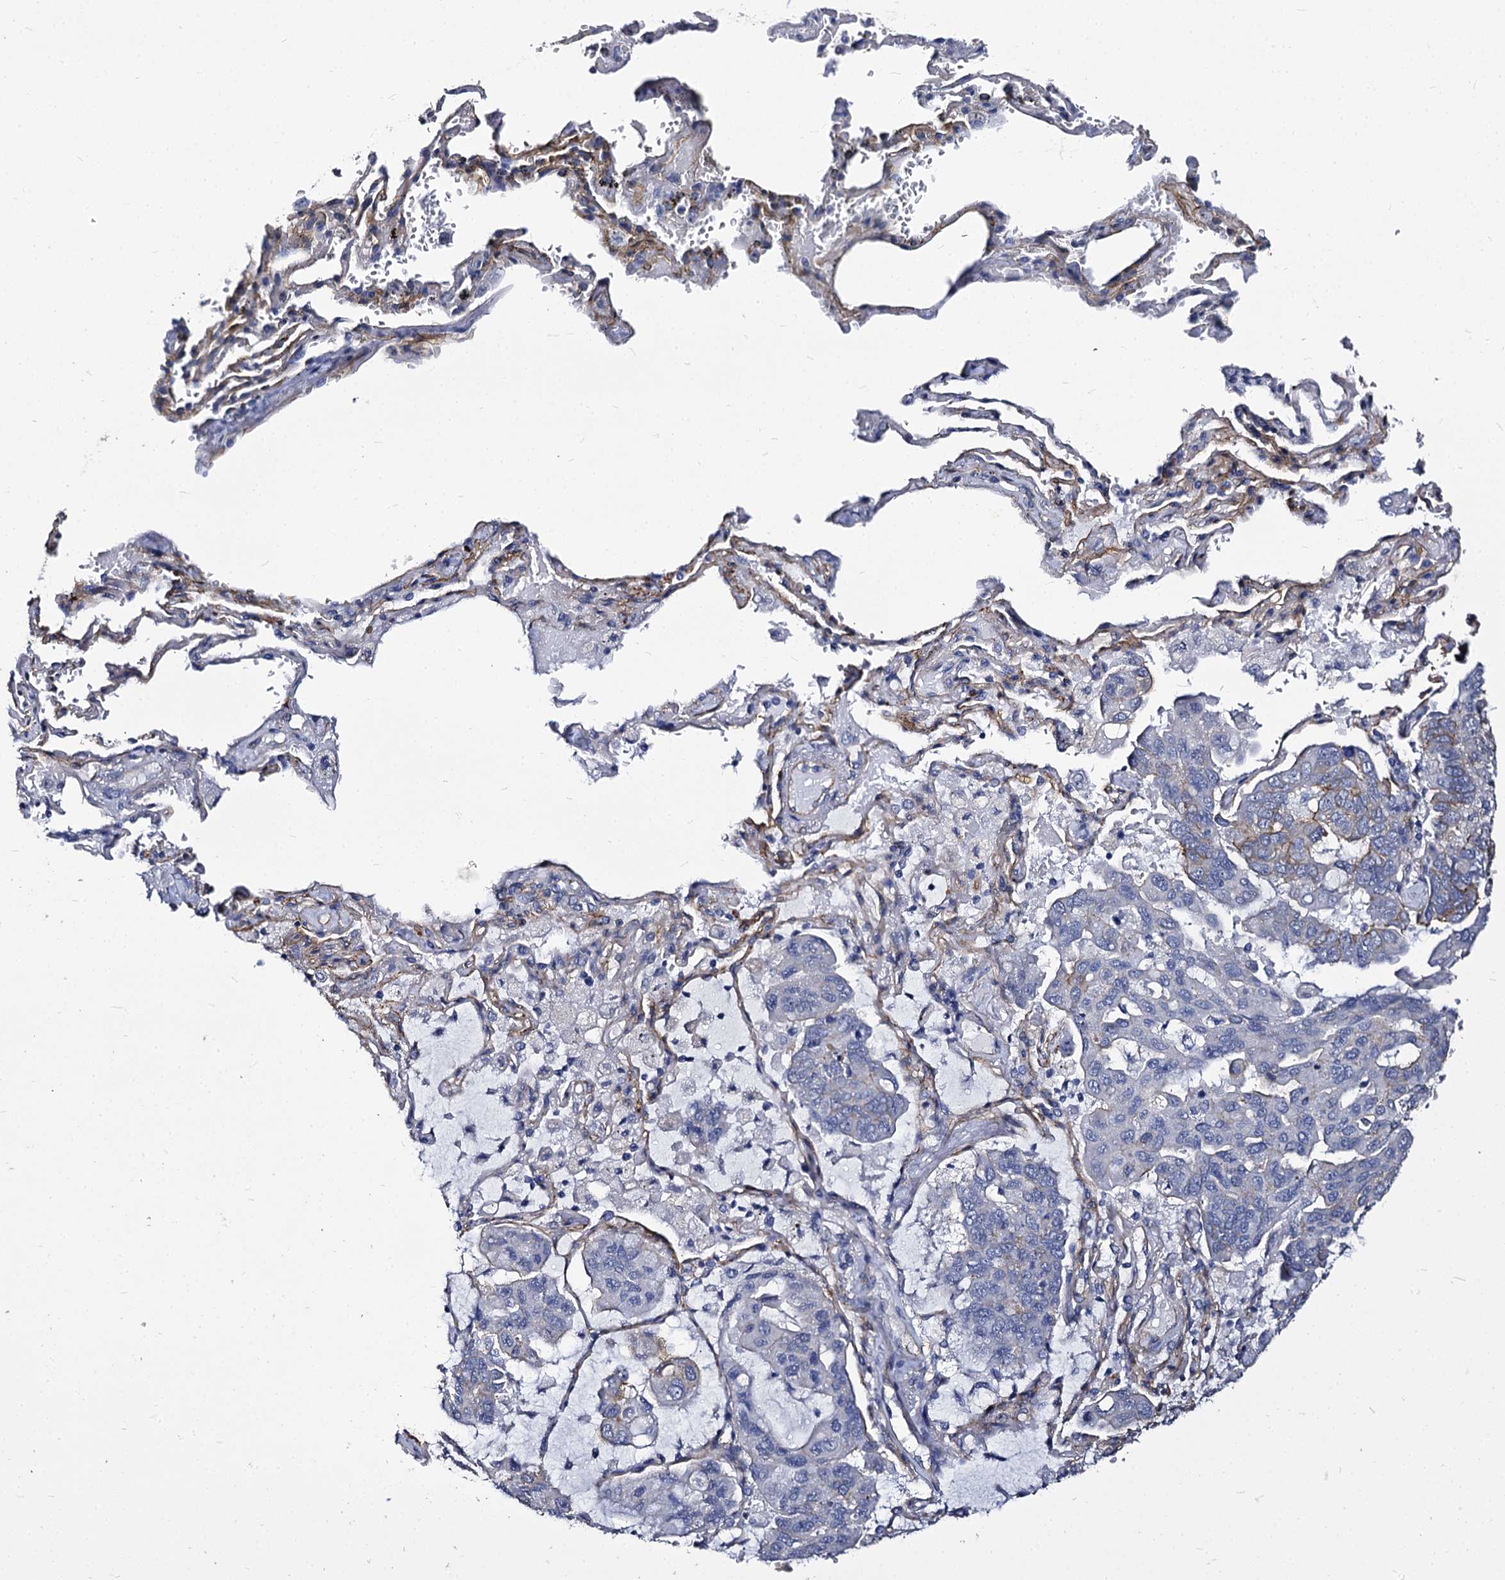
{"staining": {"intensity": "negative", "quantity": "none", "location": "none"}, "tissue": "lung cancer", "cell_type": "Tumor cells", "image_type": "cancer", "snomed": [{"axis": "morphology", "description": "Adenocarcinoma, NOS"}, {"axis": "topography", "description": "Lung"}], "caption": "Immunohistochemical staining of adenocarcinoma (lung) displays no significant staining in tumor cells.", "gene": "CBFB", "patient": {"sex": "male", "age": 64}}